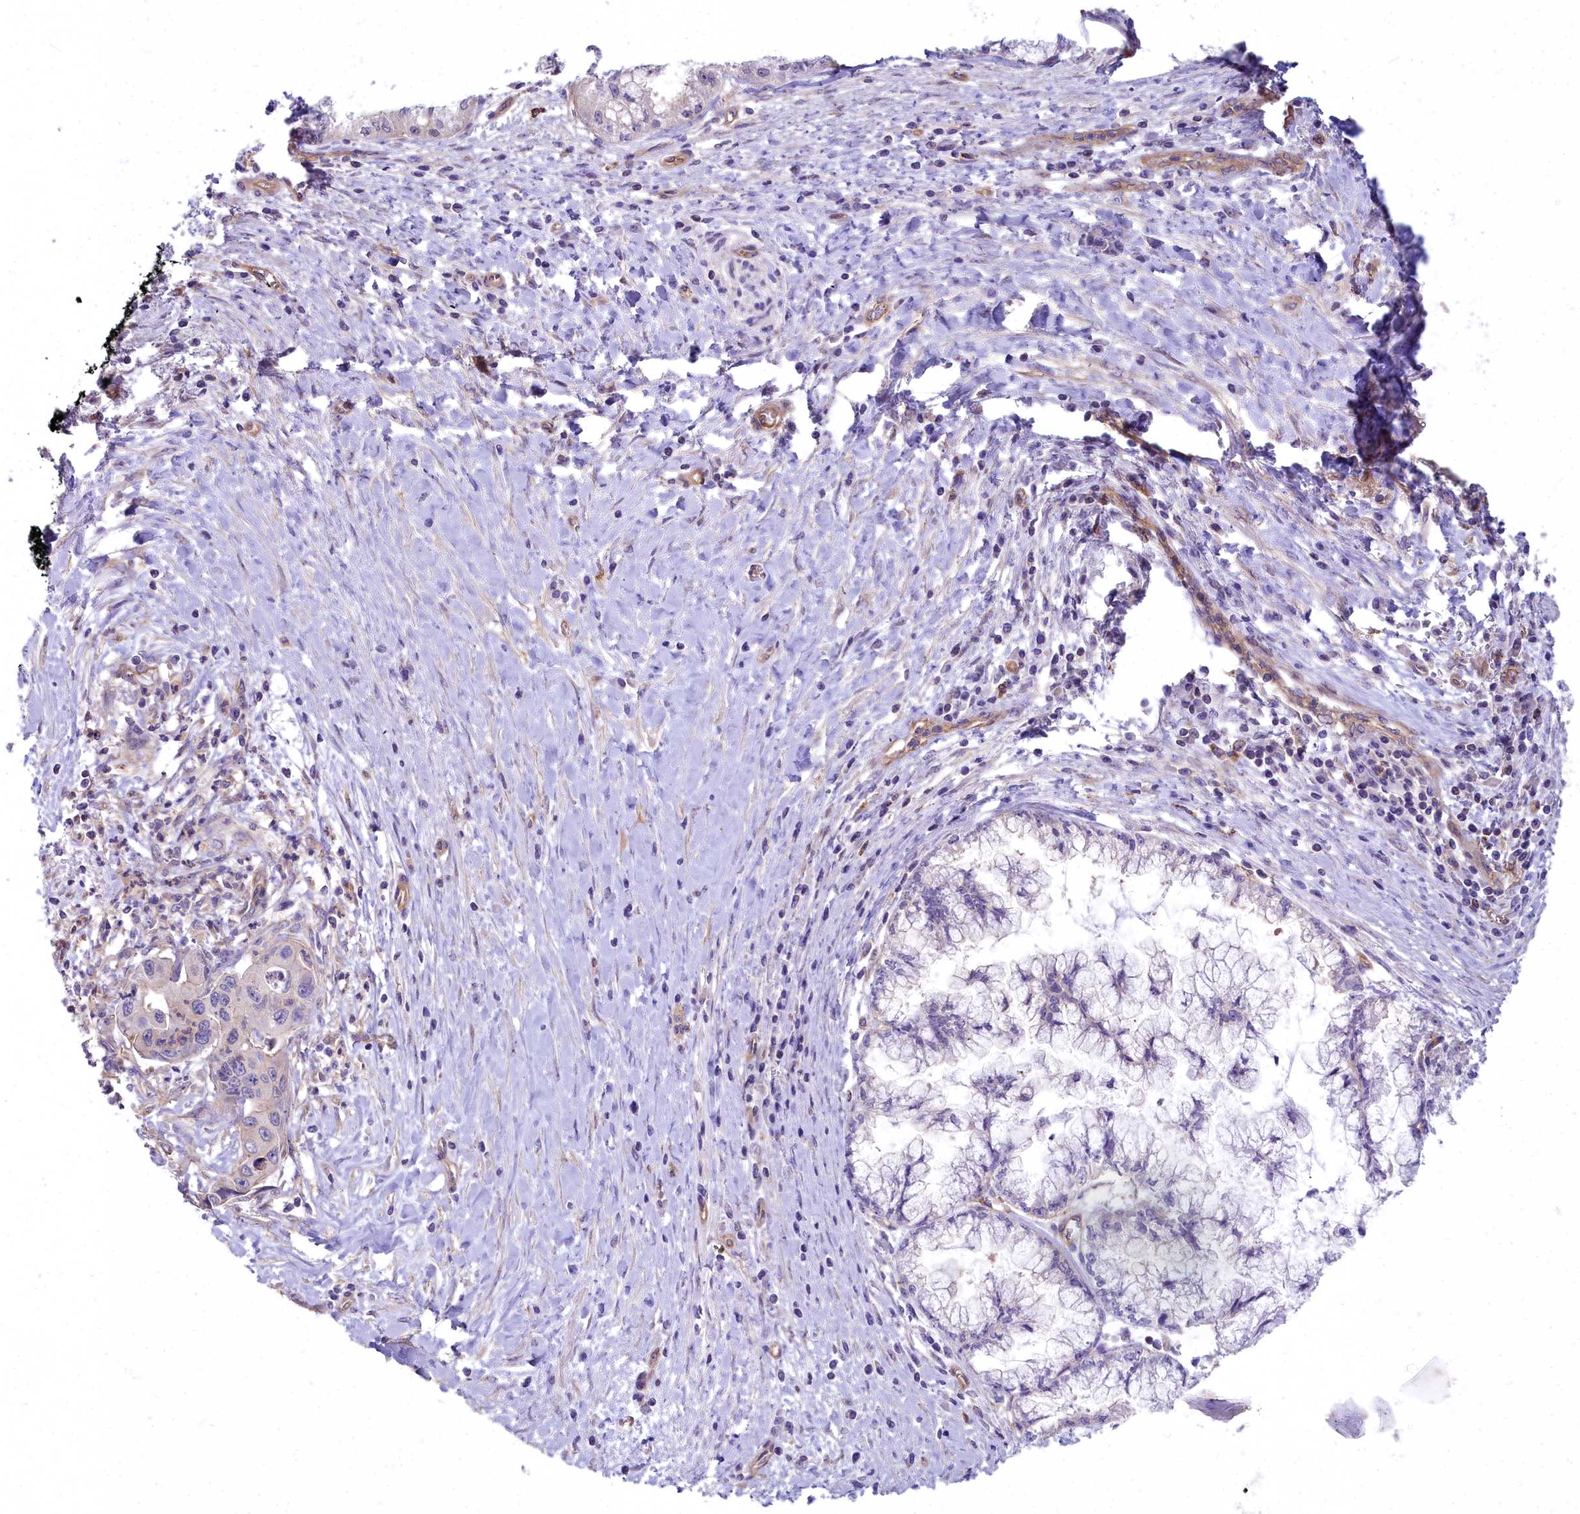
{"staining": {"intensity": "negative", "quantity": "none", "location": "none"}, "tissue": "pancreatic cancer", "cell_type": "Tumor cells", "image_type": "cancer", "snomed": [{"axis": "morphology", "description": "Adenocarcinoma, NOS"}, {"axis": "topography", "description": "Pancreas"}], "caption": "IHC of pancreatic adenocarcinoma demonstrates no expression in tumor cells.", "gene": "HLA-DOA", "patient": {"sex": "male", "age": 73}}